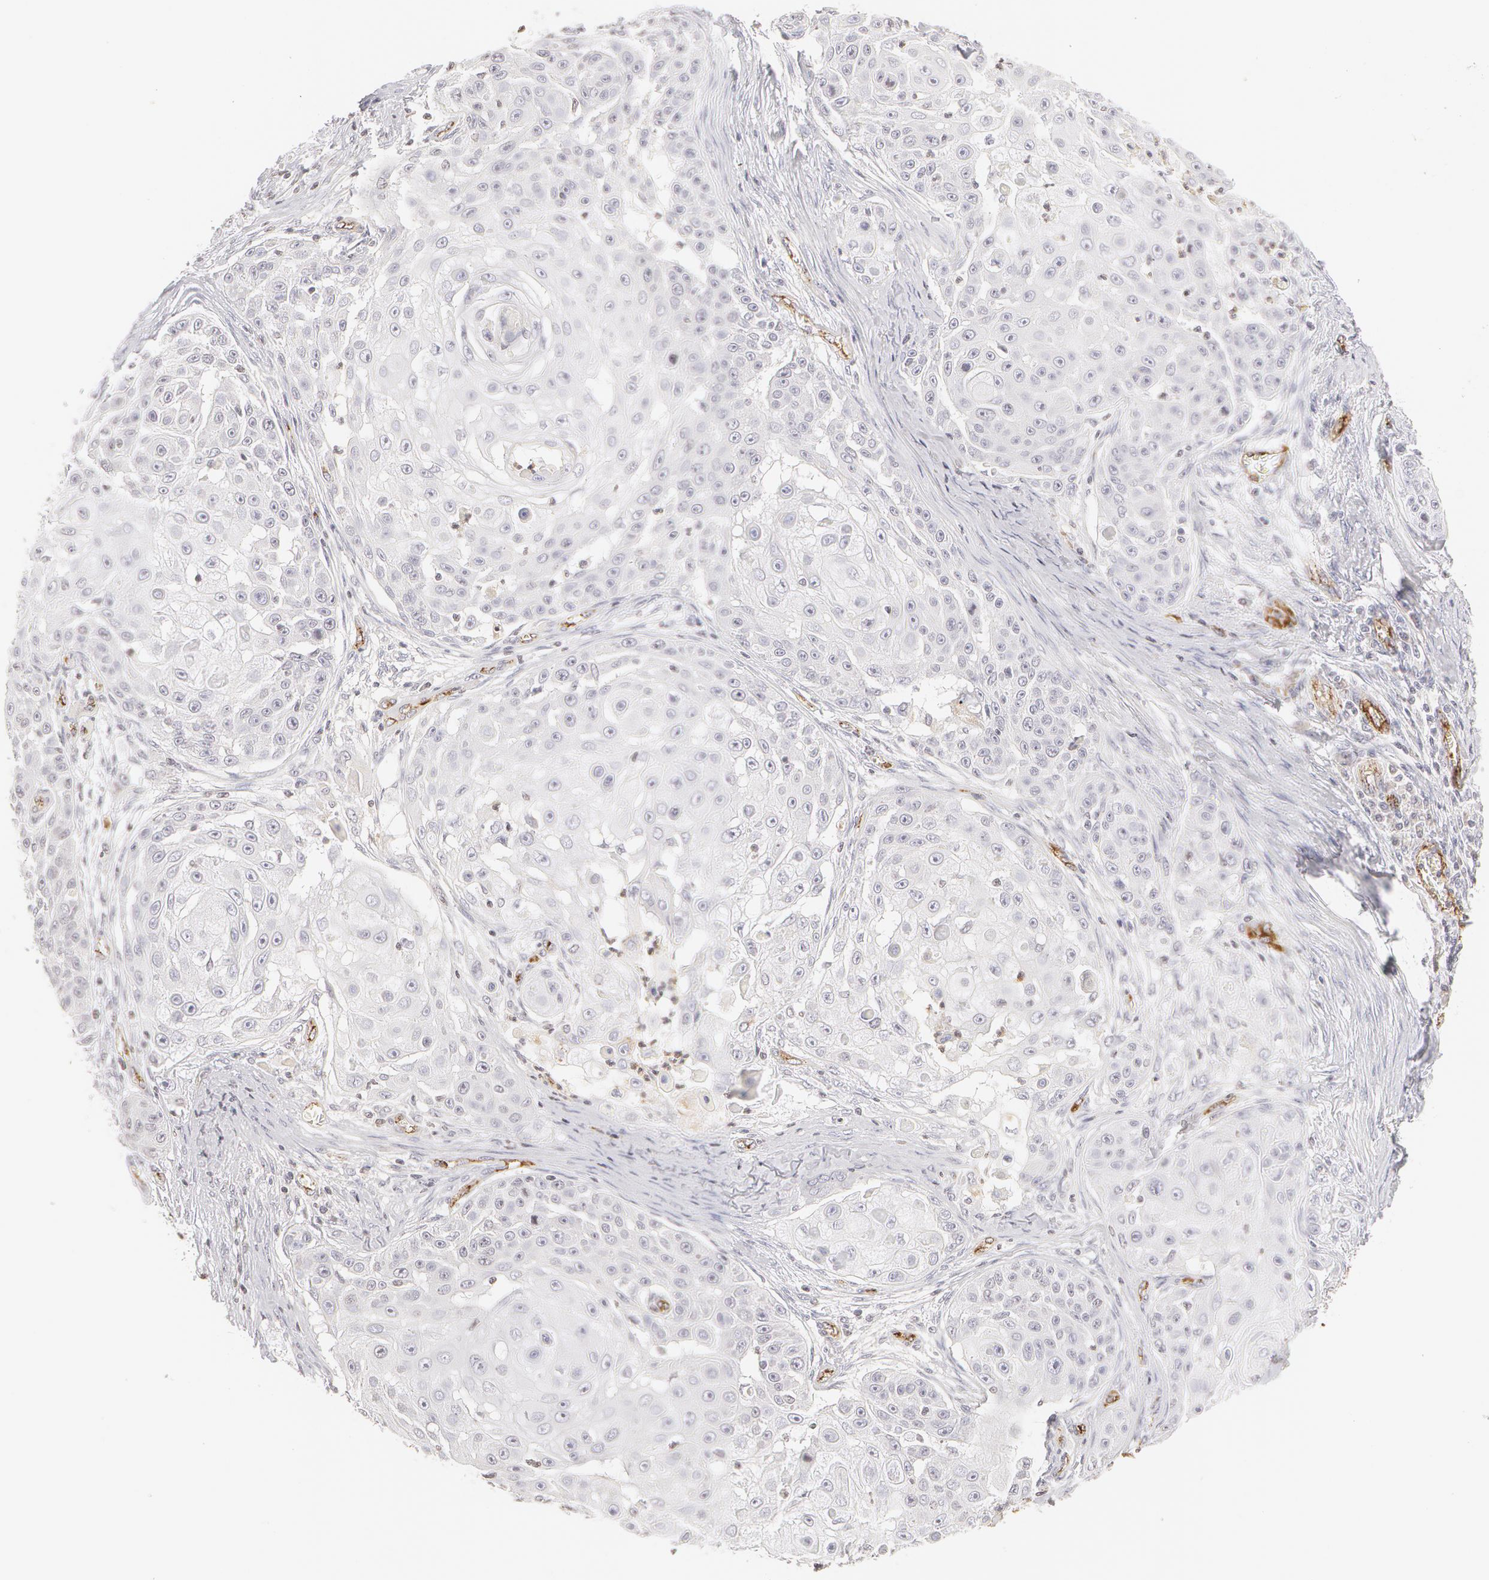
{"staining": {"intensity": "negative", "quantity": "none", "location": "none"}, "tissue": "skin cancer", "cell_type": "Tumor cells", "image_type": "cancer", "snomed": [{"axis": "morphology", "description": "Squamous cell carcinoma, NOS"}, {"axis": "topography", "description": "Skin"}], "caption": "IHC histopathology image of human squamous cell carcinoma (skin) stained for a protein (brown), which shows no positivity in tumor cells. The staining was performed using DAB (3,3'-diaminobenzidine) to visualize the protein expression in brown, while the nuclei were stained in blue with hematoxylin (Magnification: 20x).", "gene": "VWF", "patient": {"sex": "female", "age": 57}}